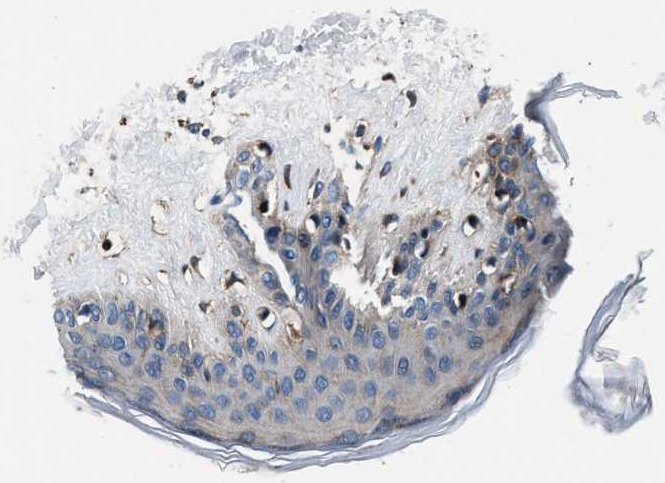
{"staining": {"intensity": "strong", "quantity": ">75%", "location": "cytoplasmic/membranous"}, "tissue": "skin", "cell_type": "Fibroblasts", "image_type": "normal", "snomed": [{"axis": "morphology", "description": "Normal tissue, NOS"}, {"axis": "topography", "description": "Skin"}], "caption": "This is an image of immunohistochemistry staining of normal skin, which shows strong positivity in the cytoplasmic/membranous of fibroblasts.", "gene": "MFSD11", "patient": {"sex": "male", "age": 30}}